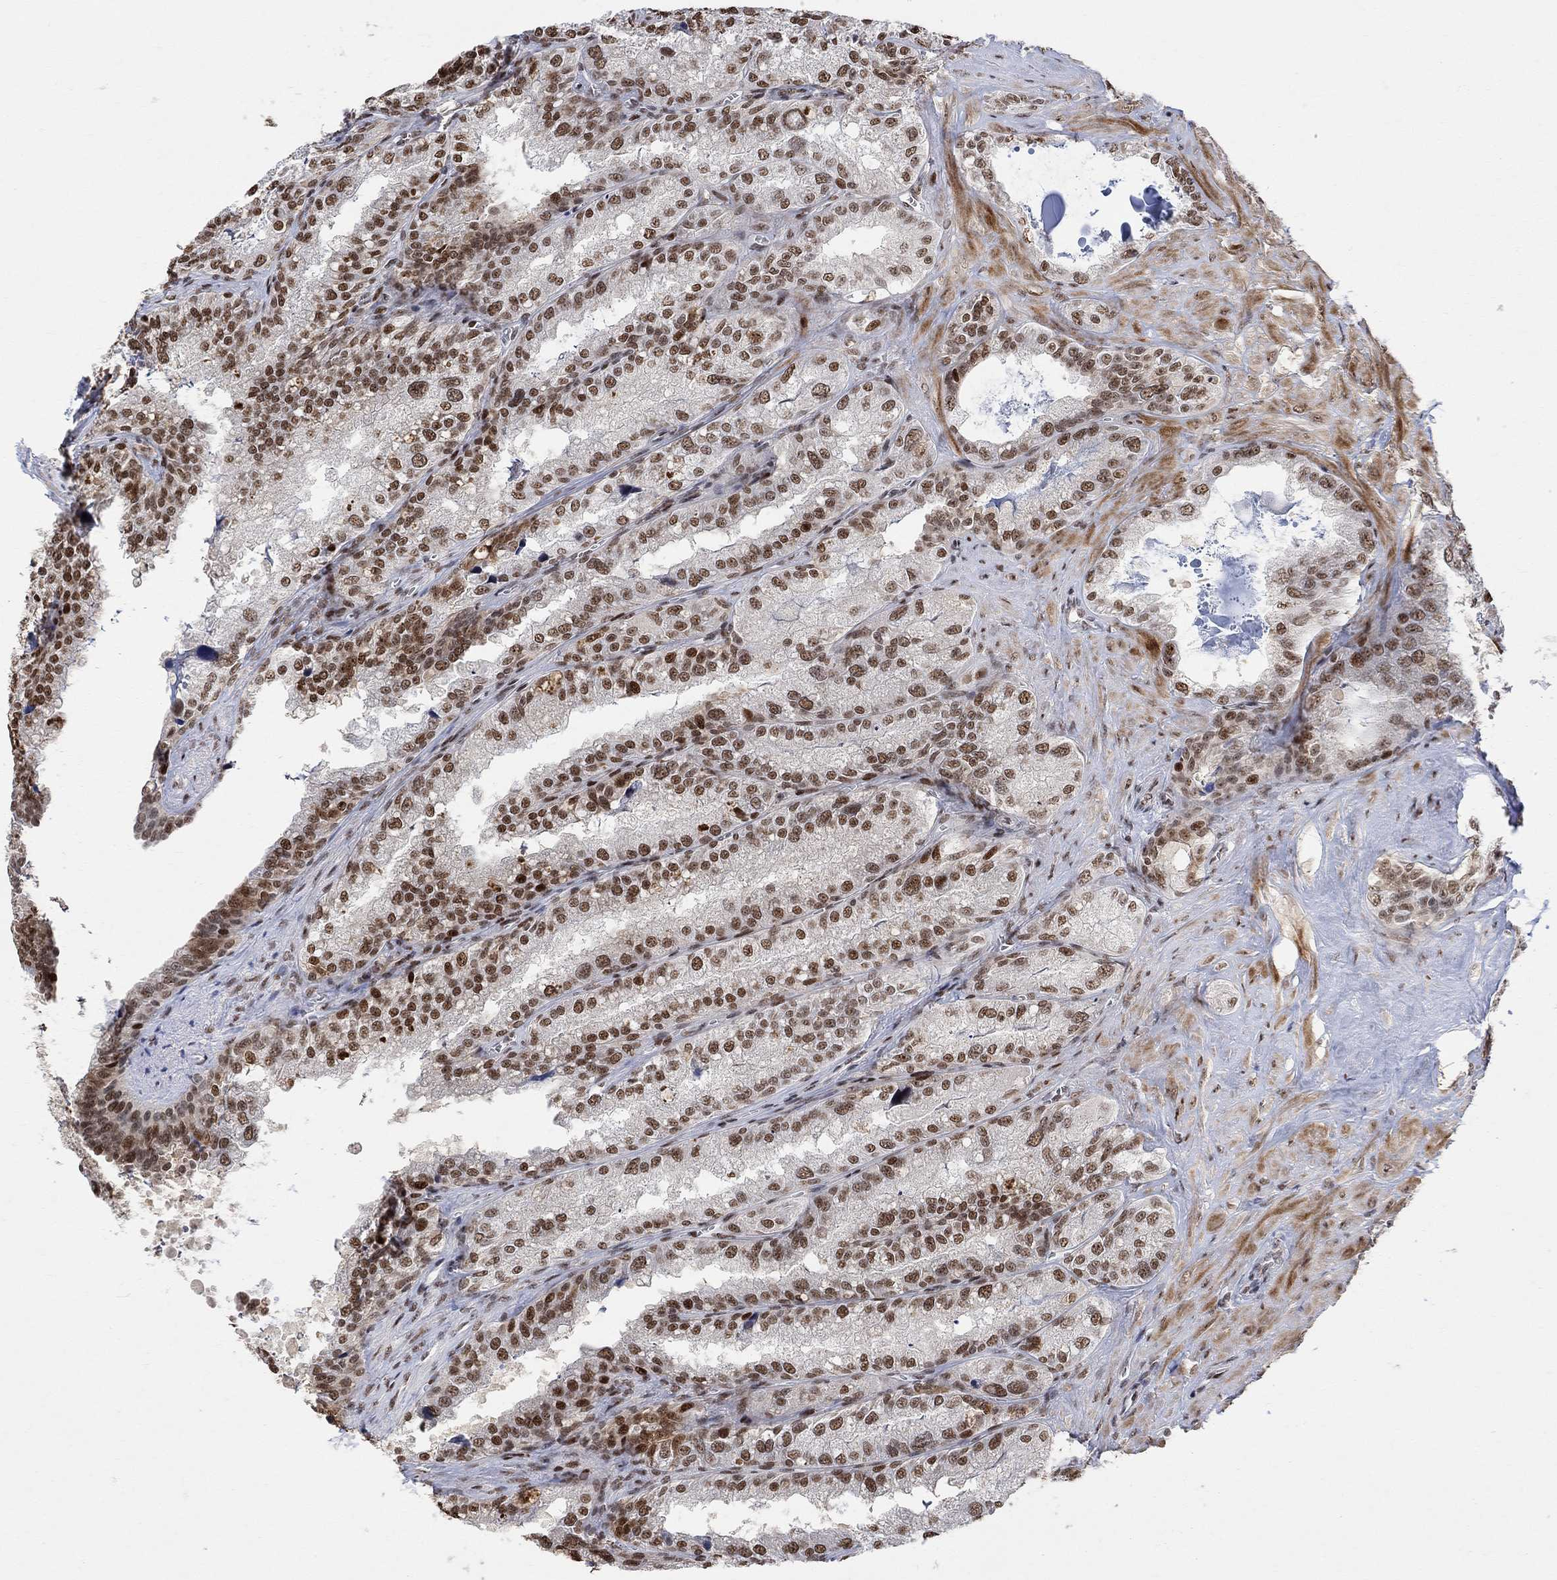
{"staining": {"intensity": "strong", "quantity": "25%-75%", "location": "nuclear"}, "tissue": "seminal vesicle", "cell_type": "Glandular cells", "image_type": "normal", "snomed": [{"axis": "morphology", "description": "Normal tissue, NOS"}, {"axis": "topography", "description": "Seminal veicle"}], "caption": "A histopathology image of seminal vesicle stained for a protein demonstrates strong nuclear brown staining in glandular cells. The protein is shown in brown color, while the nuclei are stained blue.", "gene": "E4F1", "patient": {"sex": "male", "age": 57}}